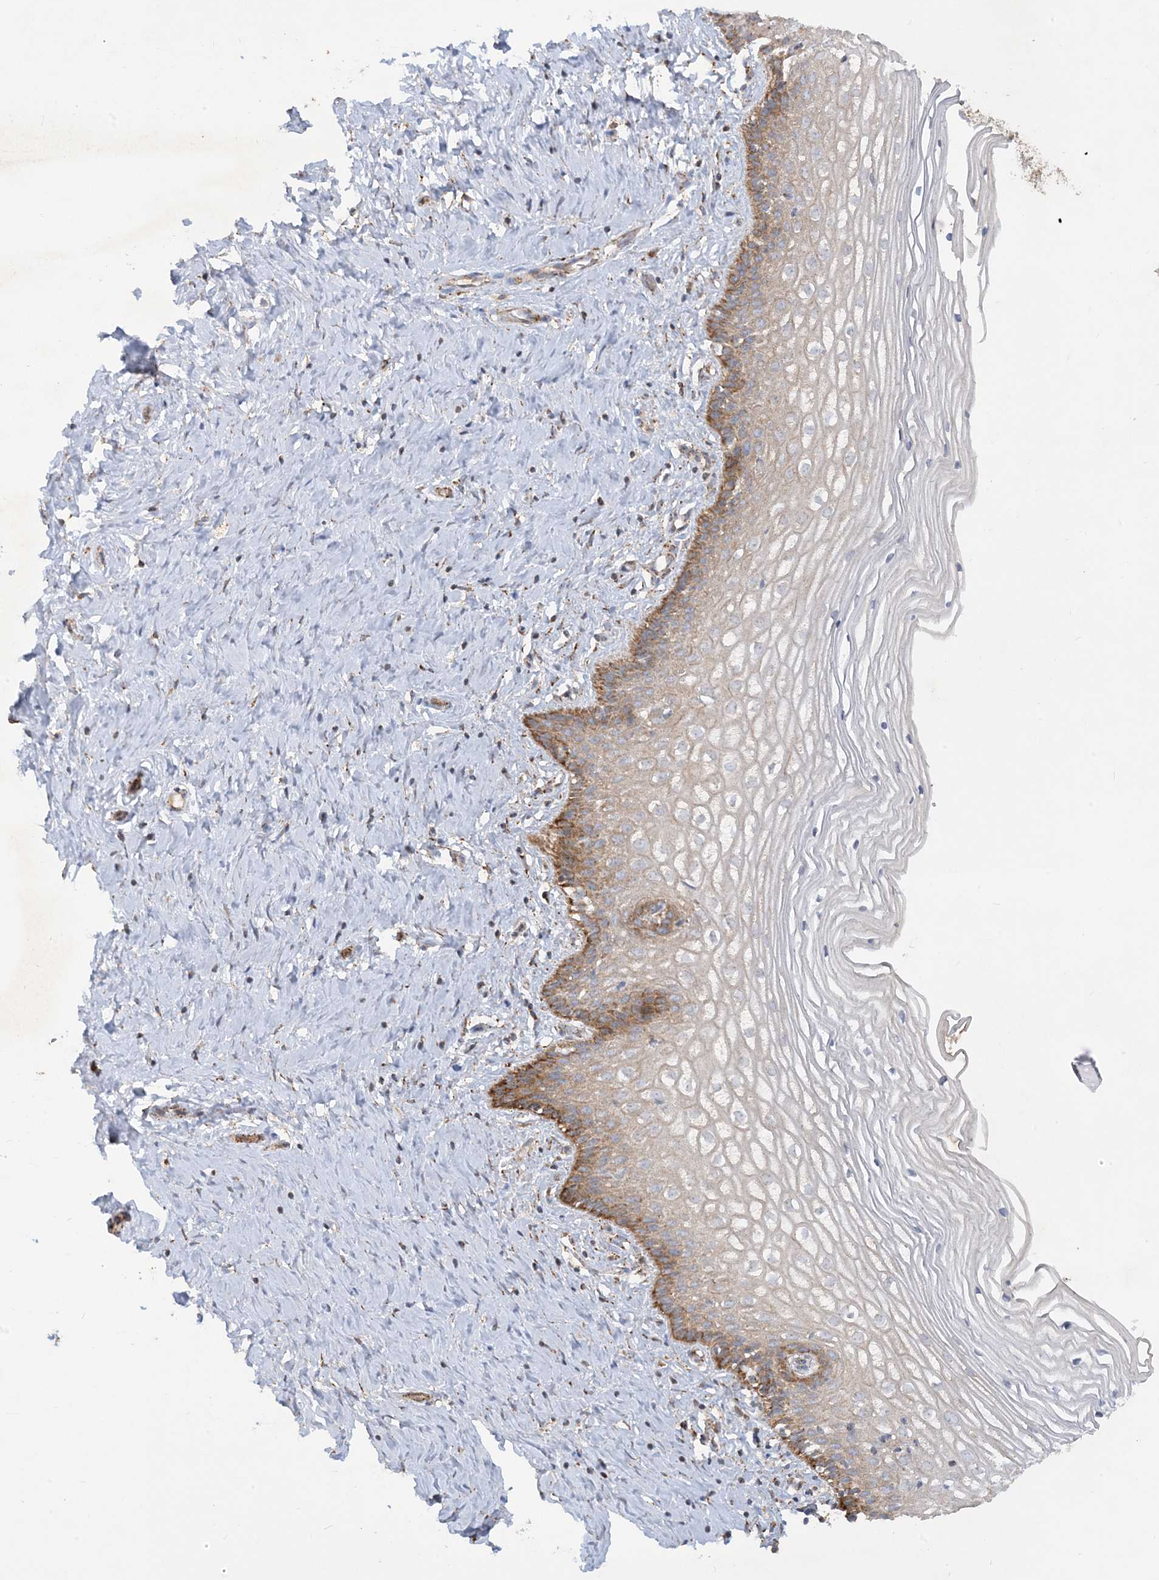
{"staining": {"intensity": "strong", "quantity": ">75%", "location": "cytoplasmic/membranous"}, "tissue": "cervix", "cell_type": "Glandular cells", "image_type": "normal", "snomed": [{"axis": "morphology", "description": "Normal tissue, NOS"}, {"axis": "topography", "description": "Cervix"}], "caption": "This histopathology image demonstrates immunohistochemistry staining of benign human cervix, with high strong cytoplasmic/membranous expression in about >75% of glandular cells.", "gene": "NDUFAF3", "patient": {"sex": "female", "age": 33}}